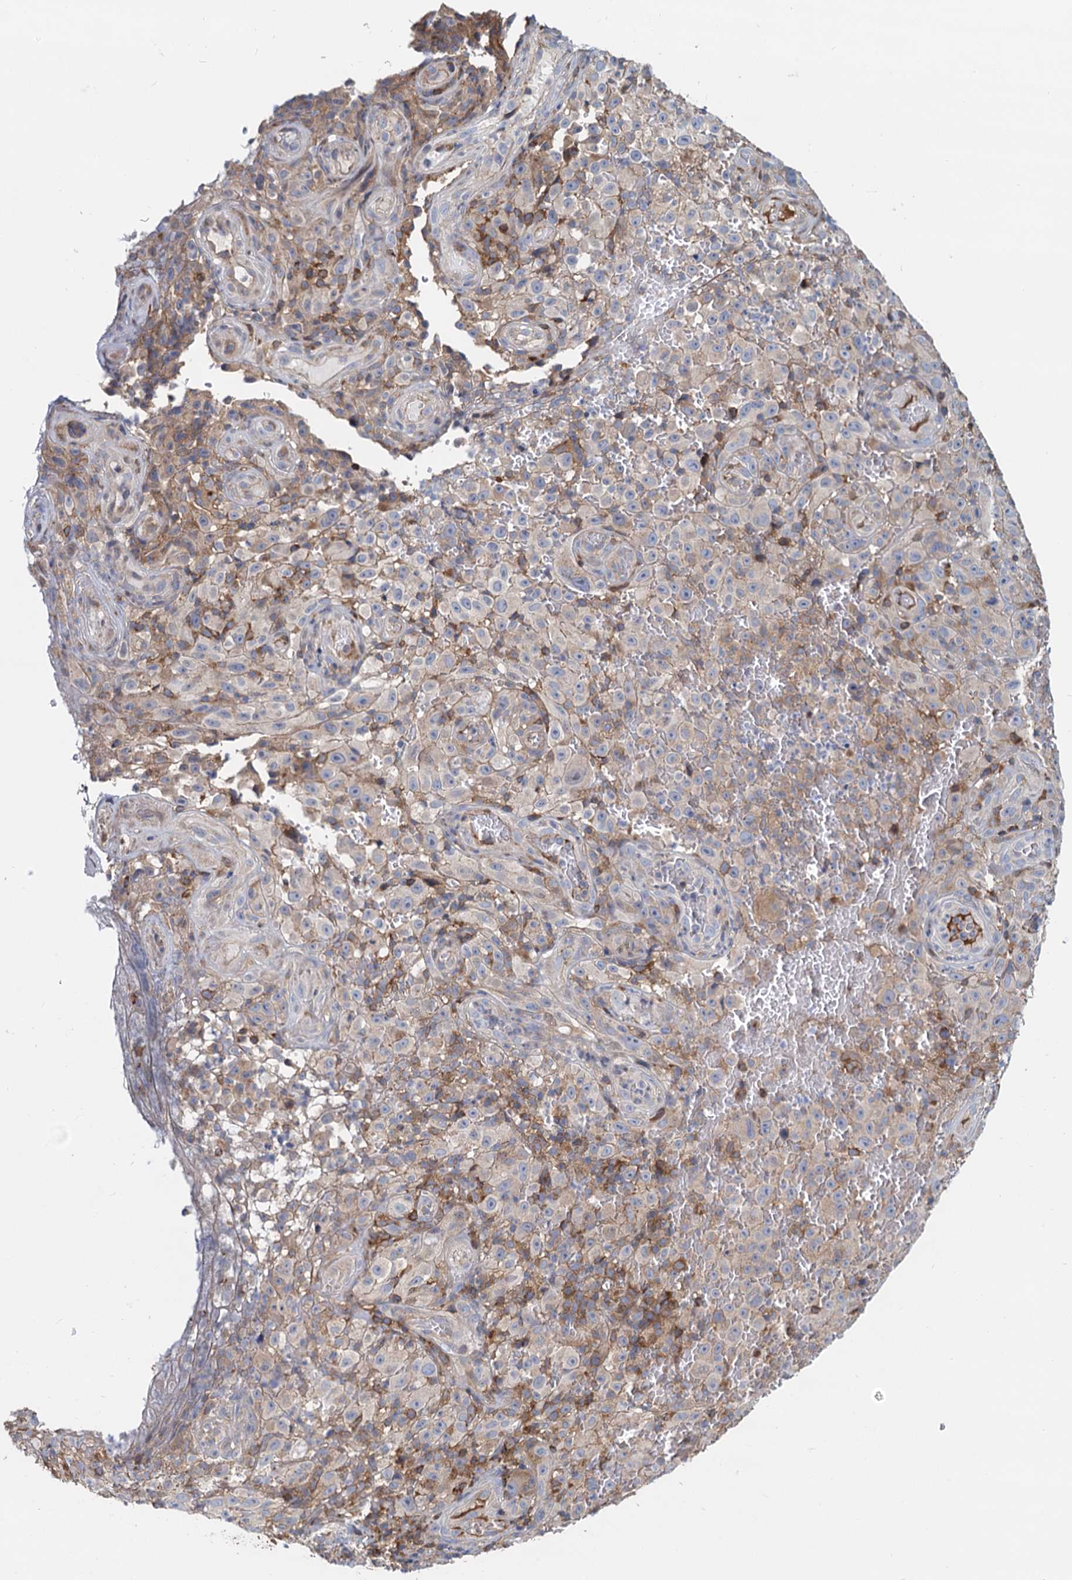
{"staining": {"intensity": "negative", "quantity": "none", "location": "none"}, "tissue": "melanoma", "cell_type": "Tumor cells", "image_type": "cancer", "snomed": [{"axis": "morphology", "description": "Malignant melanoma, NOS"}, {"axis": "topography", "description": "Skin"}], "caption": "DAB (3,3'-diaminobenzidine) immunohistochemical staining of human melanoma shows no significant expression in tumor cells.", "gene": "LNX2", "patient": {"sex": "female", "age": 82}}